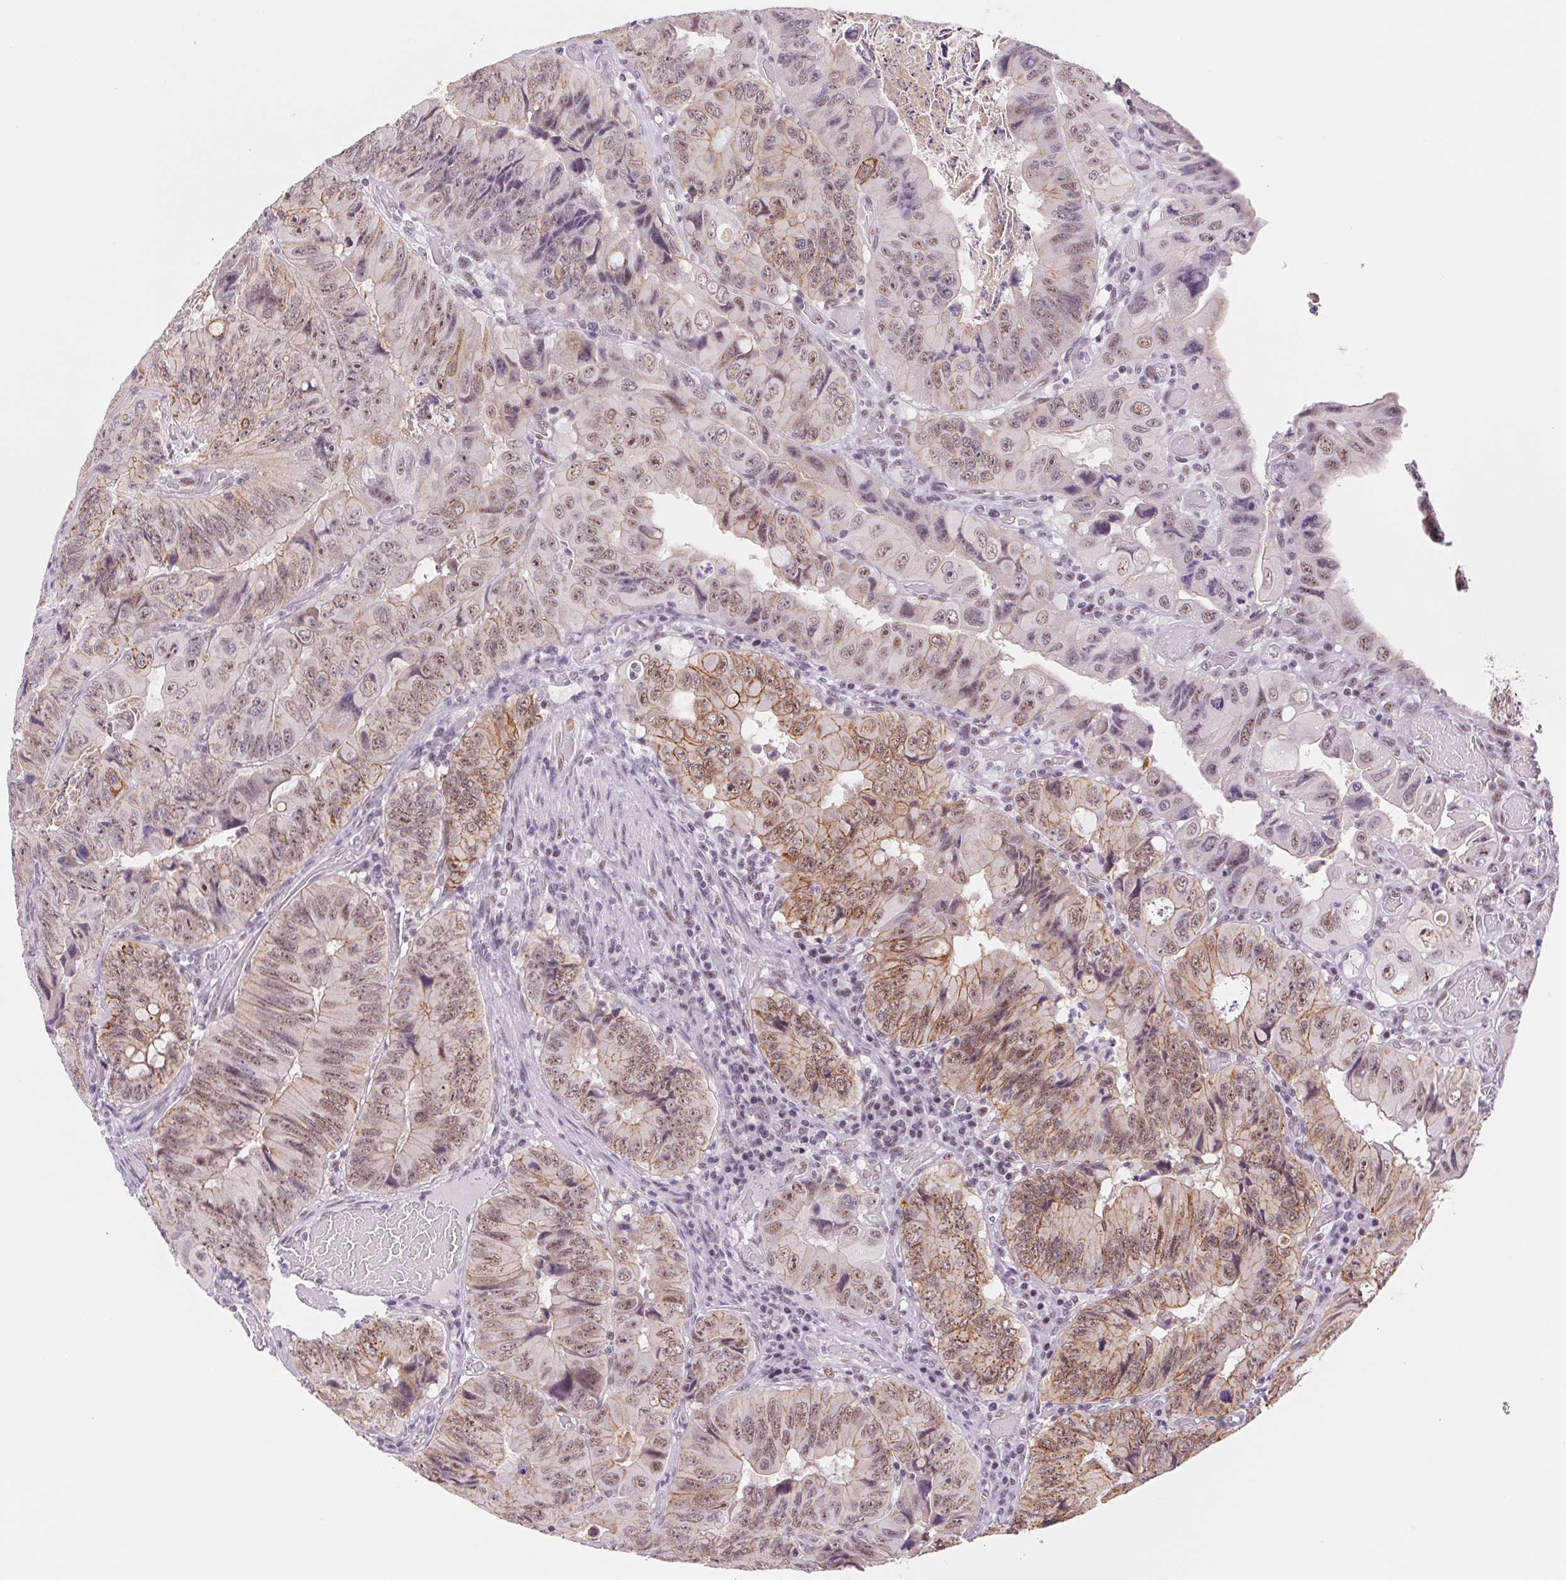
{"staining": {"intensity": "moderate", "quantity": "25%-75%", "location": "cytoplasmic/membranous,nuclear"}, "tissue": "colorectal cancer", "cell_type": "Tumor cells", "image_type": "cancer", "snomed": [{"axis": "morphology", "description": "Adenocarcinoma, NOS"}, {"axis": "topography", "description": "Colon"}], "caption": "This micrograph exhibits adenocarcinoma (colorectal) stained with immunohistochemistry to label a protein in brown. The cytoplasmic/membranous and nuclear of tumor cells show moderate positivity for the protein. Nuclei are counter-stained blue.", "gene": "ZC3H14", "patient": {"sex": "female", "age": 84}}